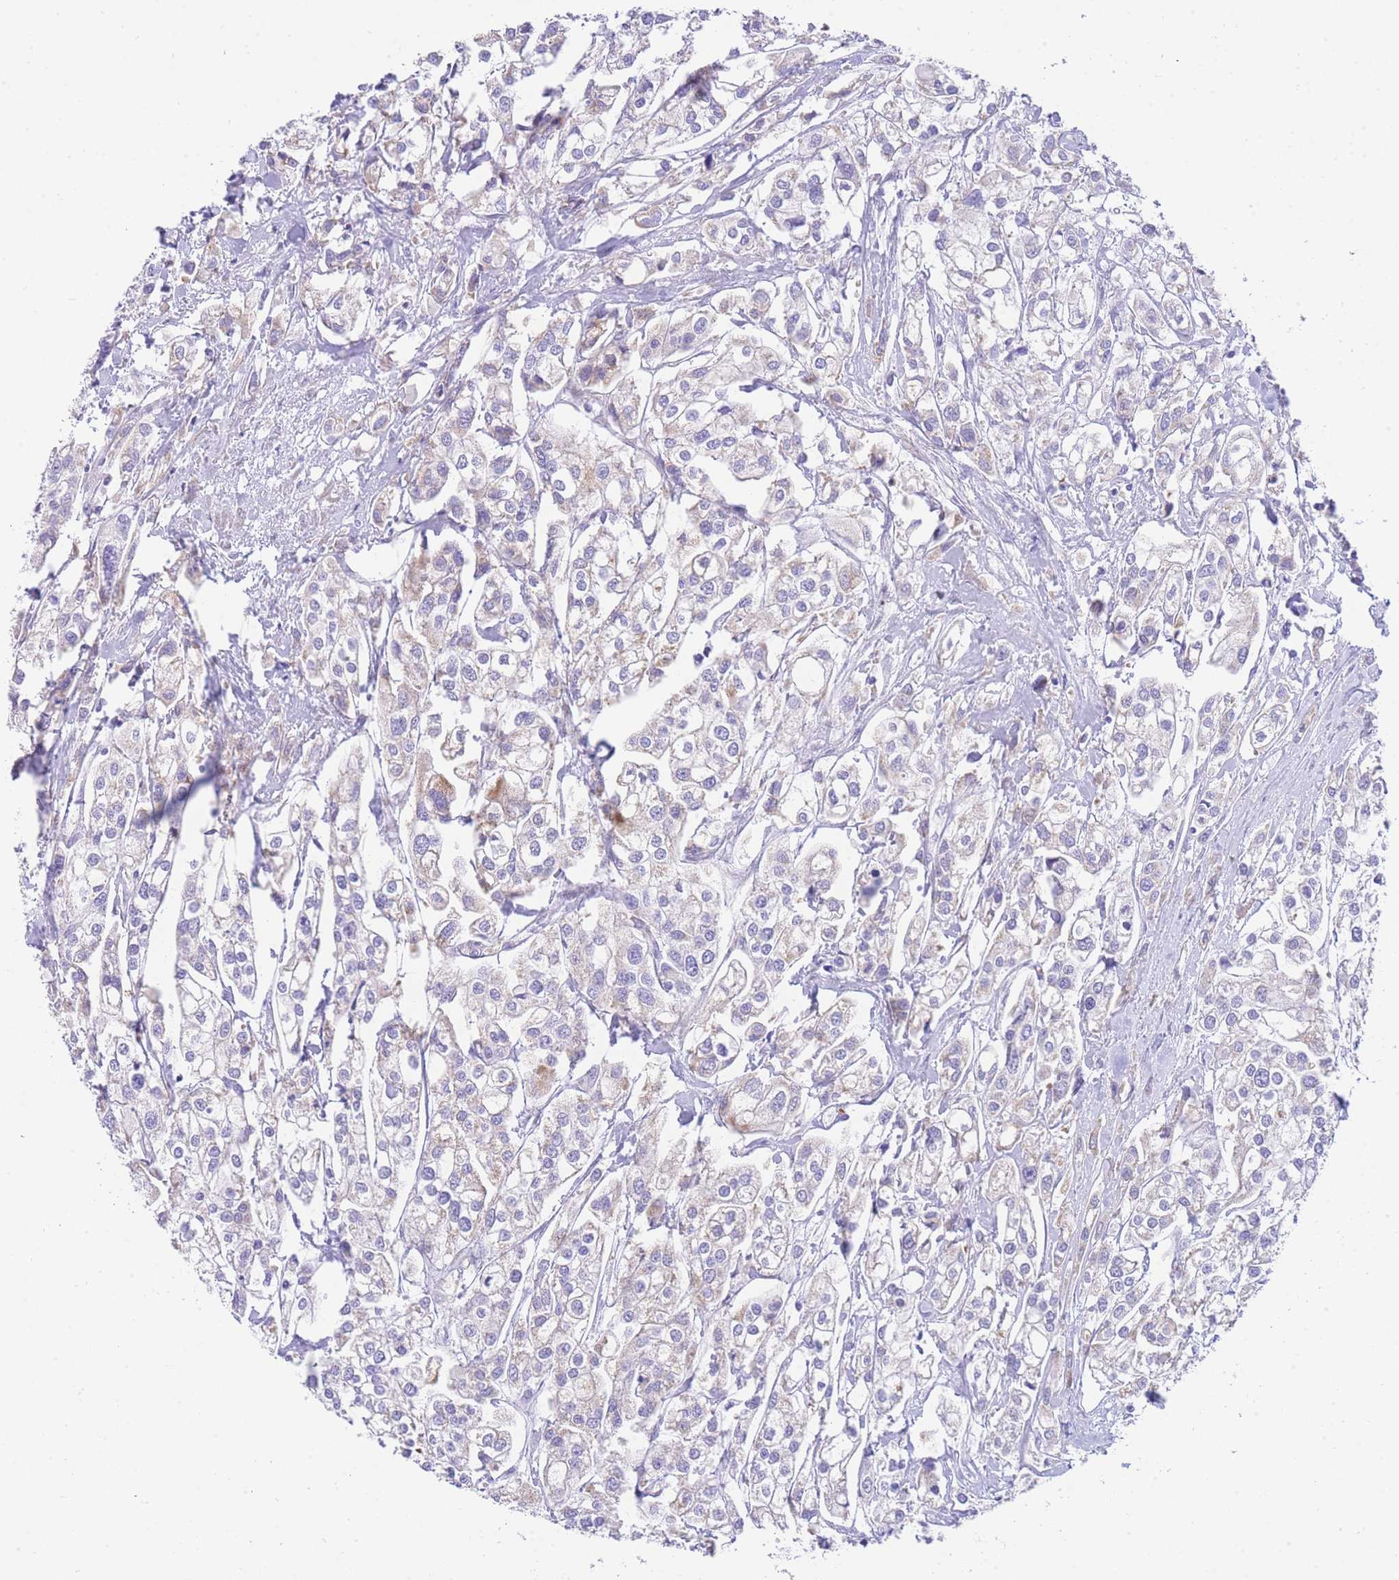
{"staining": {"intensity": "moderate", "quantity": "<25%", "location": "cytoplasmic/membranous"}, "tissue": "urothelial cancer", "cell_type": "Tumor cells", "image_type": "cancer", "snomed": [{"axis": "morphology", "description": "Urothelial carcinoma, High grade"}, {"axis": "topography", "description": "Urinary bladder"}], "caption": "Urothelial cancer stained with IHC shows moderate cytoplasmic/membranous expression in about <25% of tumor cells.", "gene": "ACSM4", "patient": {"sex": "male", "age": 67}}